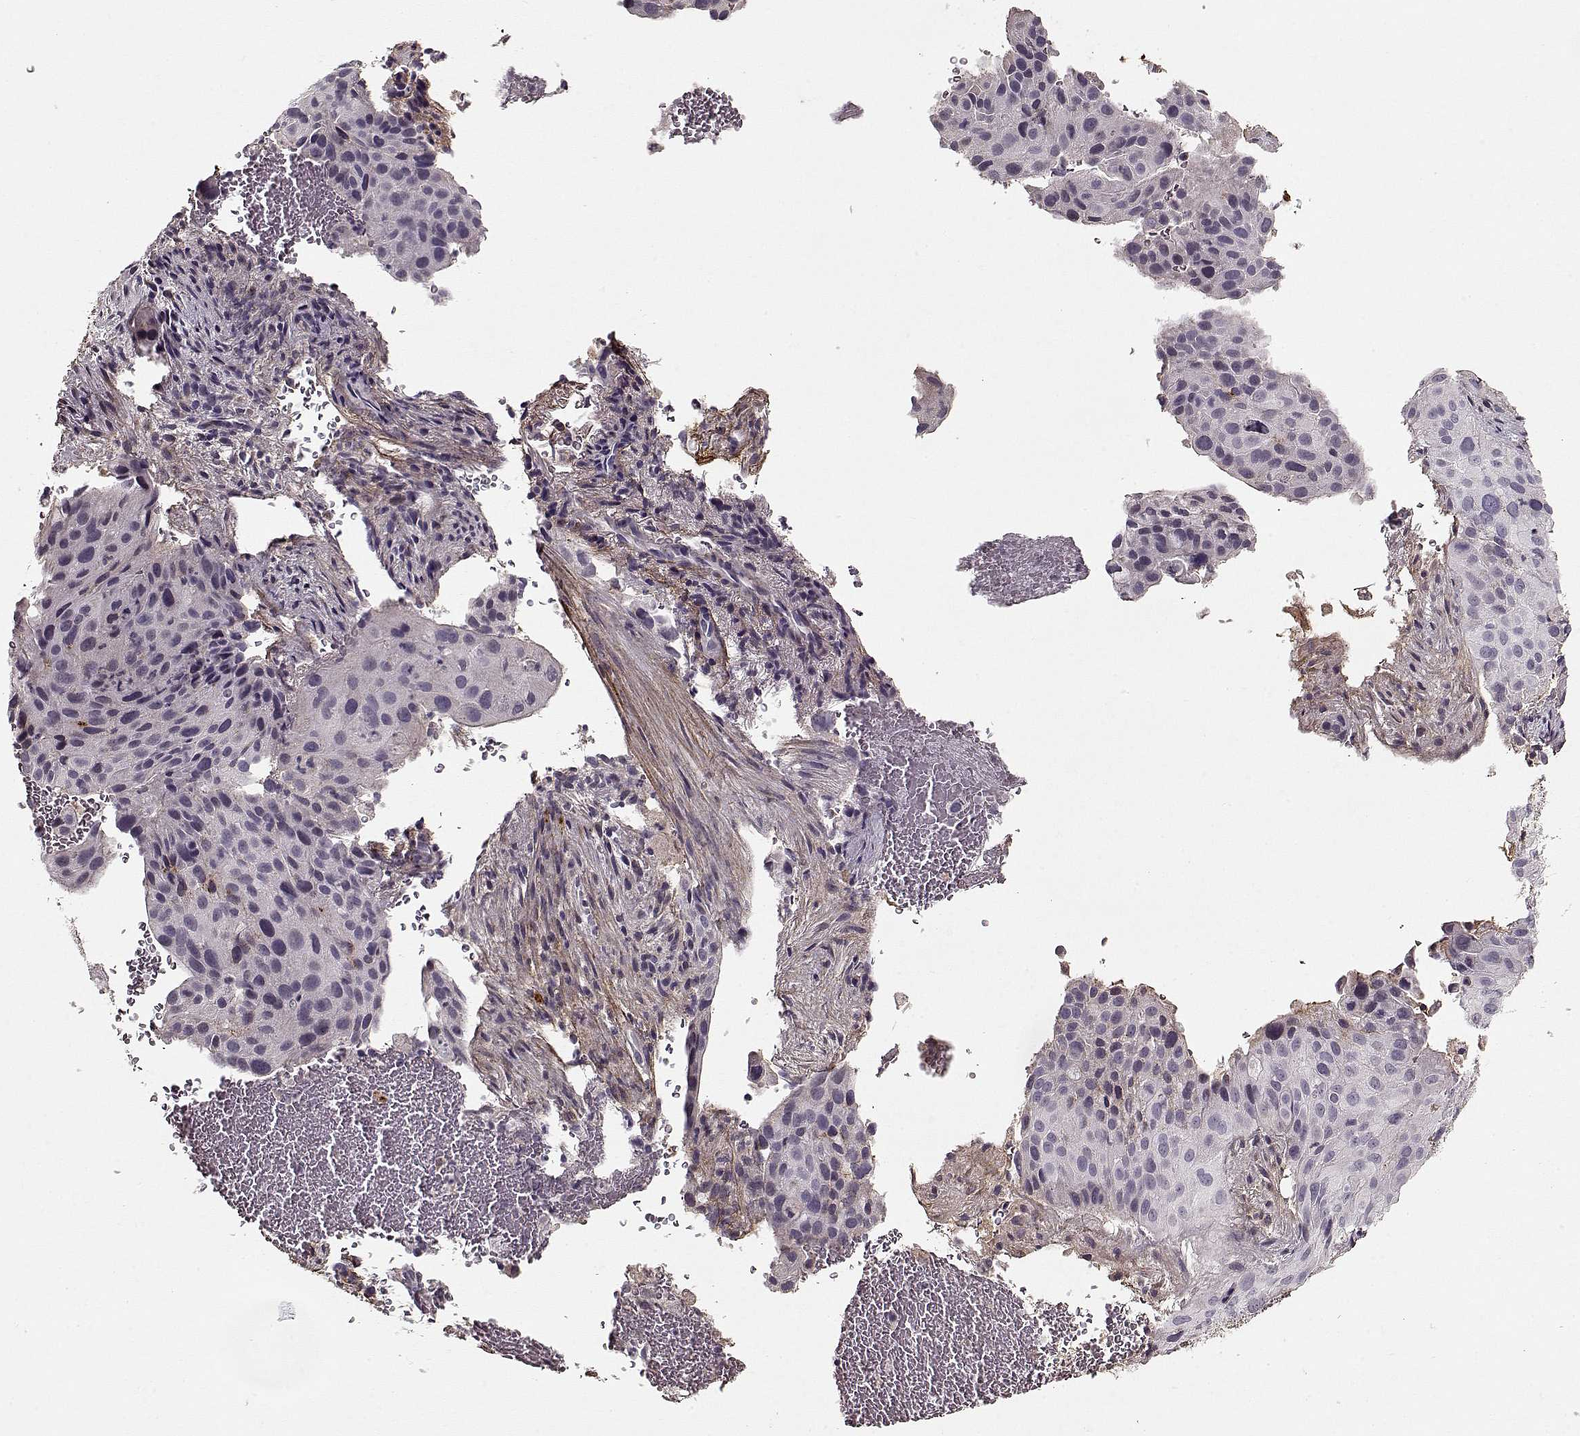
{"staining": {"intensity": "negative", "quantity": "none", "location": "none"}, "tissue": "cervical cancer", "cell_type": "Tumor cells", "image_type": "cancer", "snomed": [{"axis": "morphology", "description": "Squamous cell carcinoma, NOS"}, {"axis": "topography", "description": "Cervix"}], "caption": "Cervical squamous cell carcinoma was stained to show a protein in brown. There is no significant staining in tumor cells.", "gene": "LUM", "patient": {"sex": "female", "age": 38}}